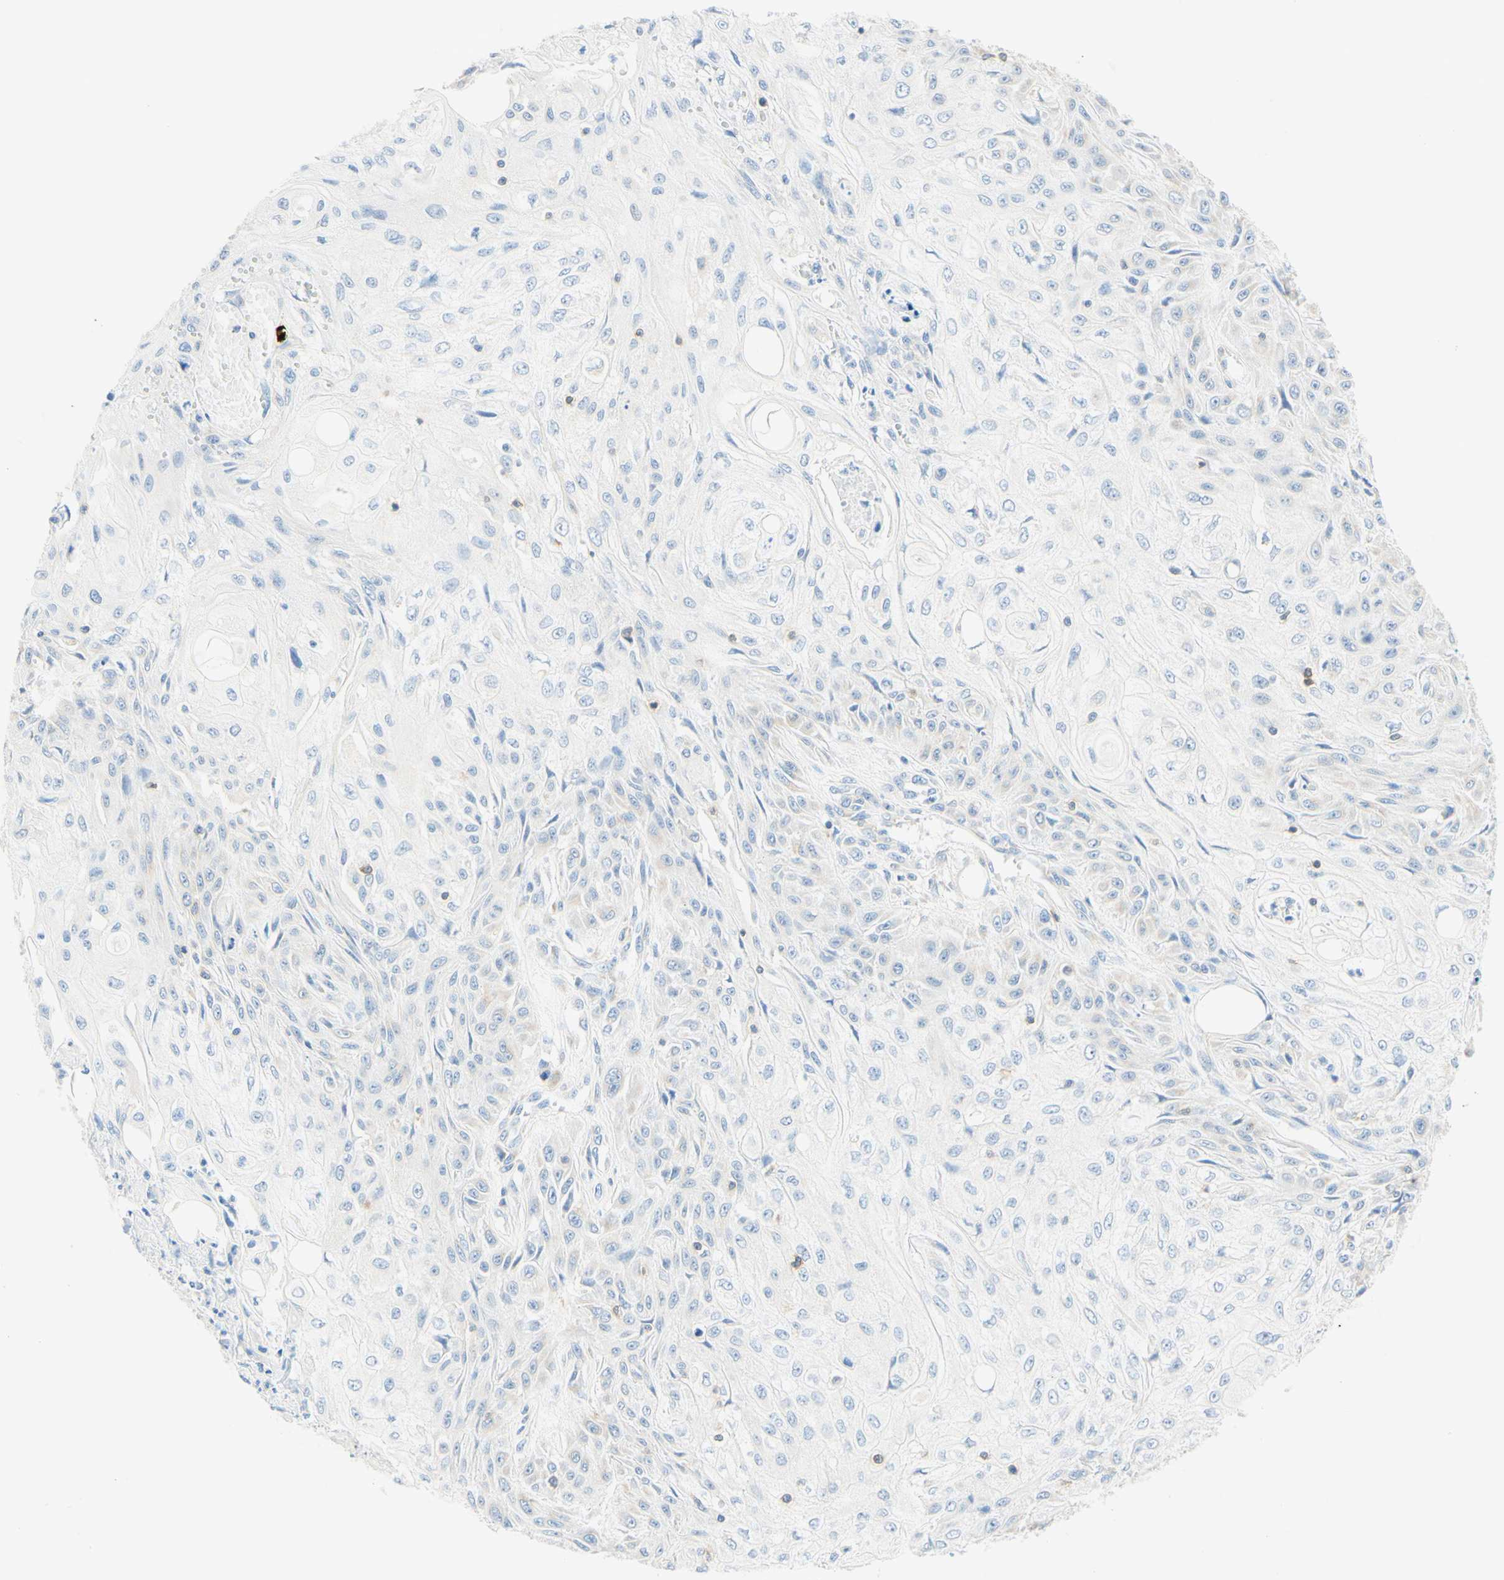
{"staining": {"intensity": "negative", "quantity": "none", "location": "none"}, "tissue": "skin cancer", "cell_type": "Tumor cells", "image_type": "cancer", "snomed": [{"axis": "morphology", "description": "Squamous cell carcinoma, NOS"}, {"axis": "topography", "description": "Skin"}], "caption": "This is a image of immunohistochemistry (IHC) staining of skin squamous cell carcinoma, which shows no staining in tumor cells.", "gene": "LAT", "patient": {"sex": "male", "age": 75}}